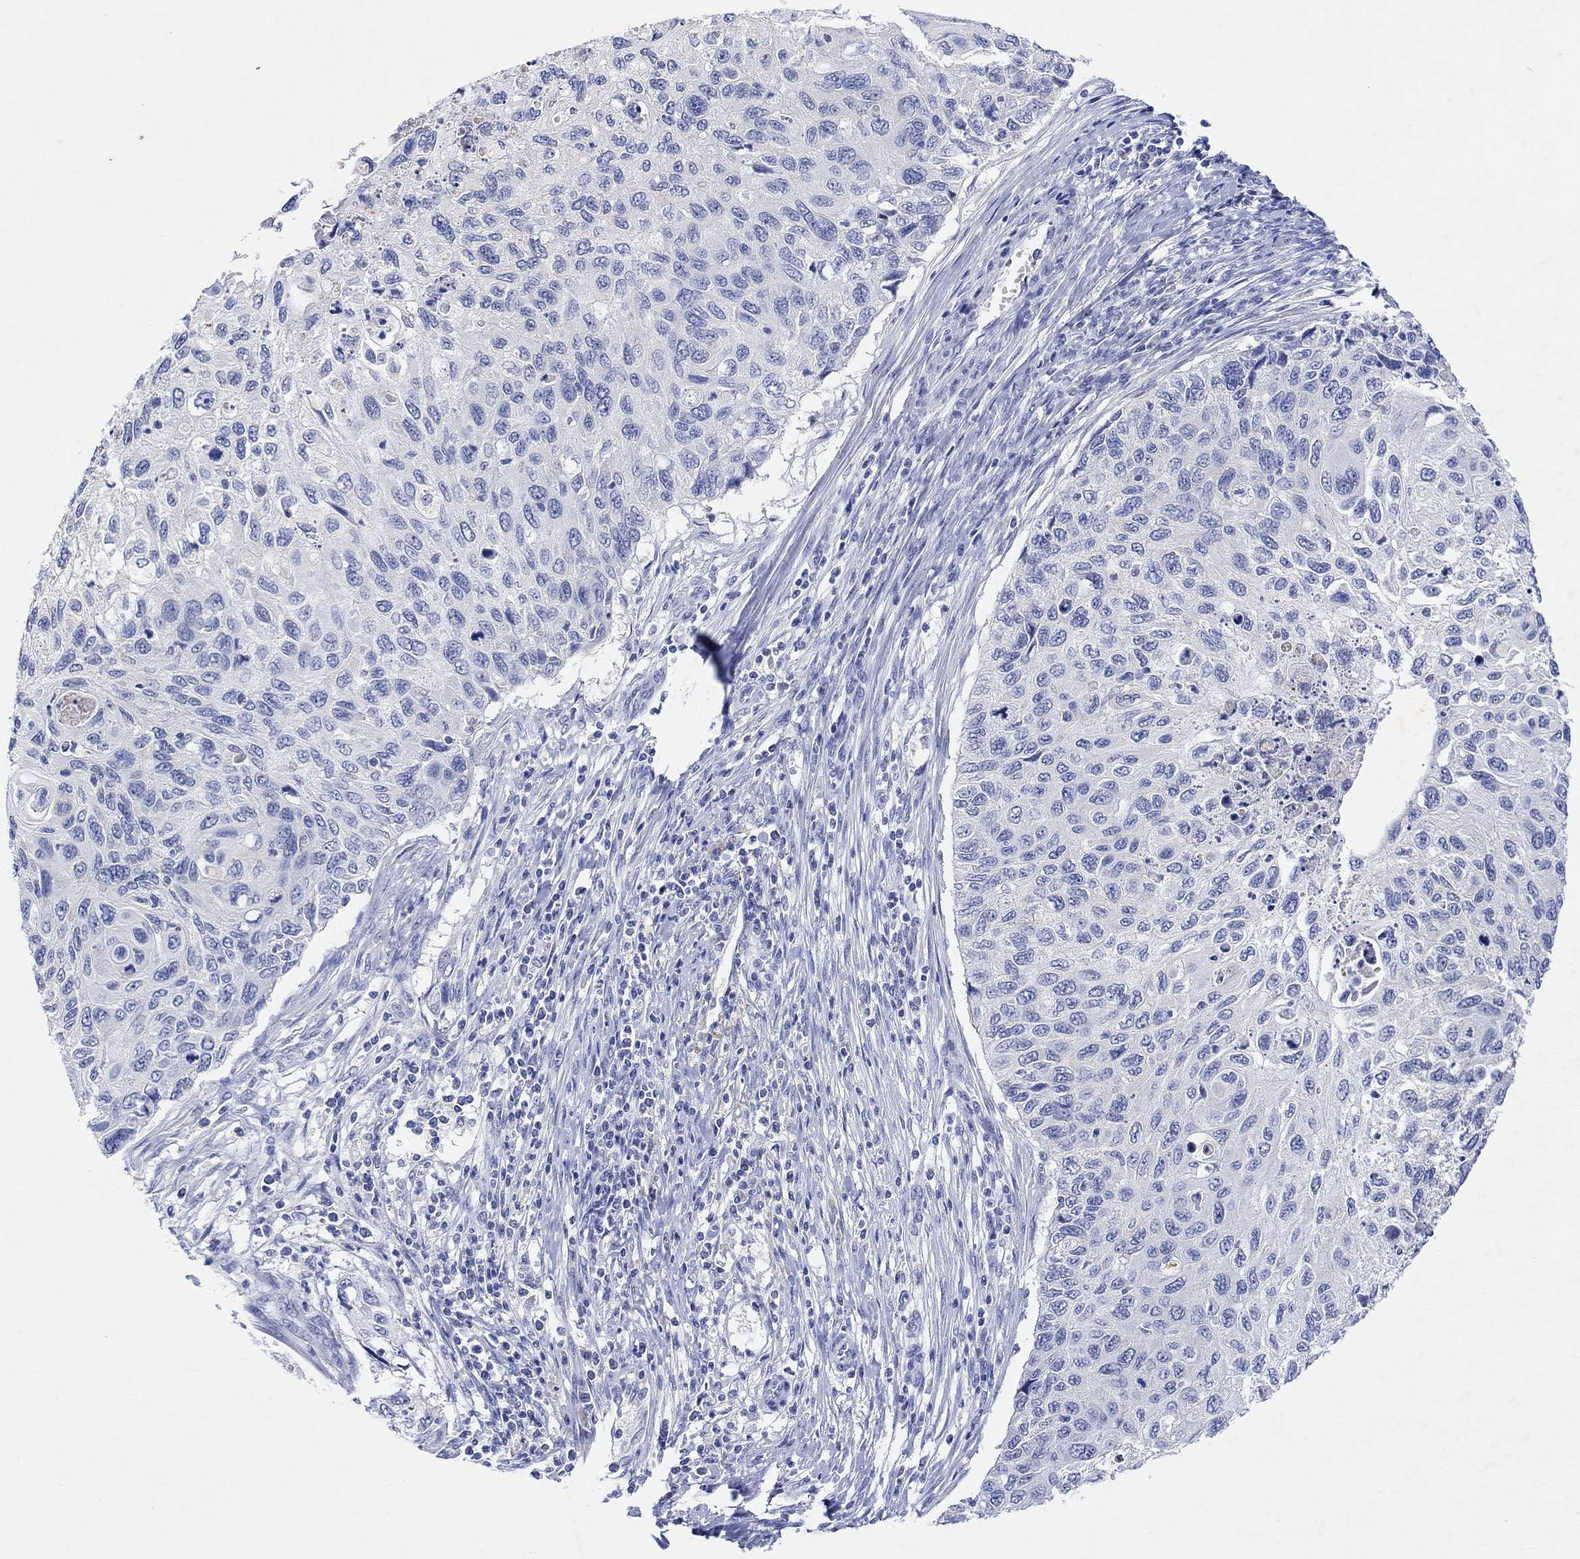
{"staining": {"intensity": "negative", "quantity": "none", "location": "none"}, "tissue": "cervical cancer", "cell_type": "Tumor cells", "image_type": "cancer", "snomed": [{"axis": "morphology", "description": "Squamous cell carcinoma, NOS"}, {"axis": "topography", "description": "Cervix"}], "caption": "Immunohistochemistry (IHC) of human cervical squamous cell carcinoma shows no positivity in tumor cells.", "gene": "TYR", "patient": {"sex": "female", "age": 70}}